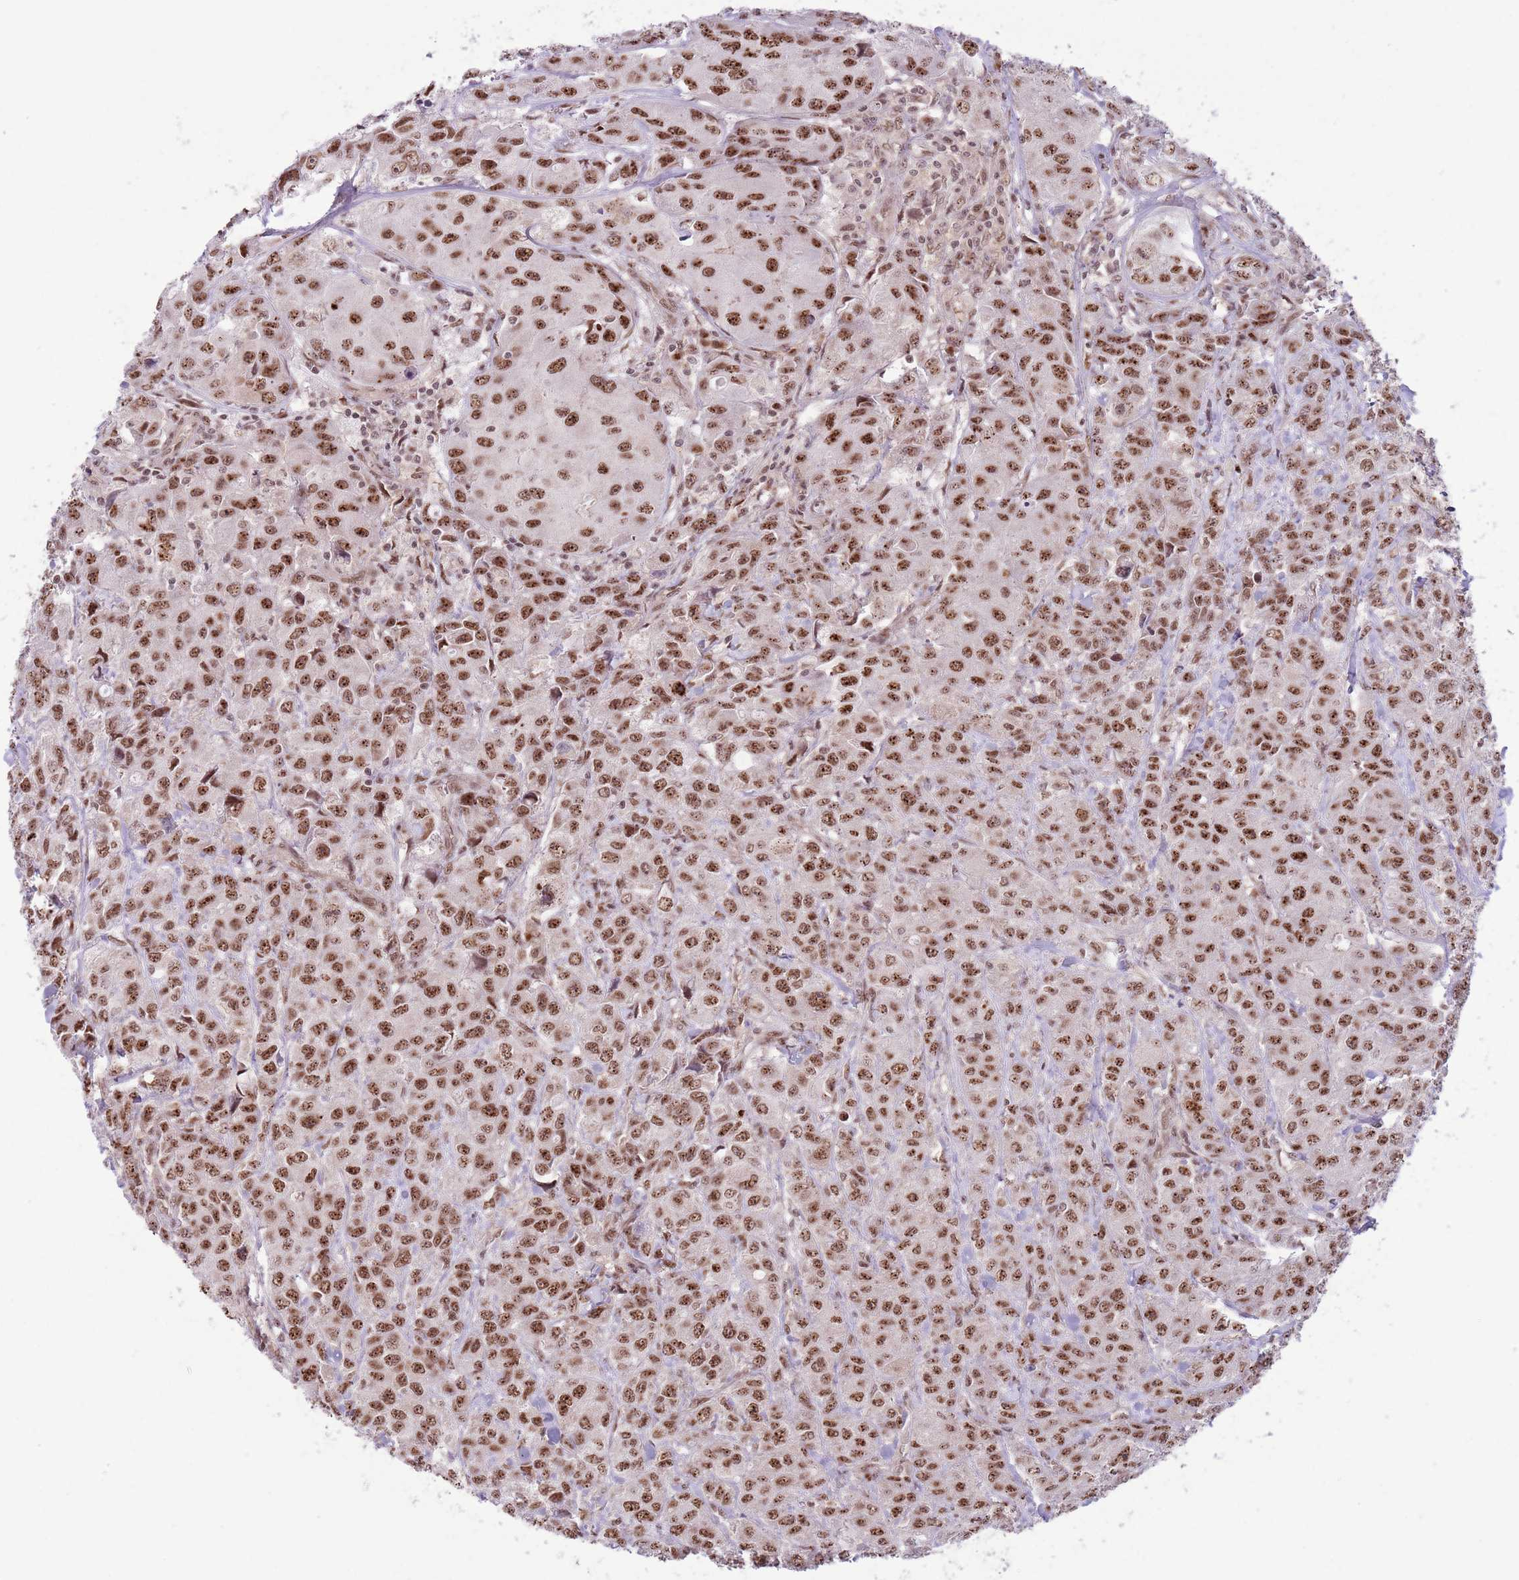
{"staining": {"intensity": "strong", "quantity": ">75%", "location": "nuclear"}, "tissue": "breast cancer", "cell_type": "Tumor cells", "image_type": "cancer", "snomed": [{"axis": "morphology", "description": "Duct carcinoma"}, {"axis": "topography", "description": "Breast"}], "caption": "Strong nuclear positivity for a protein is seen in approximately >75% of tumor cells of breast cancer (intraductal carcinoma) using immunohistochemistry (IHC).", "gene": "SIPA1L3", "patient": {"sex": "female", "age": 43}}